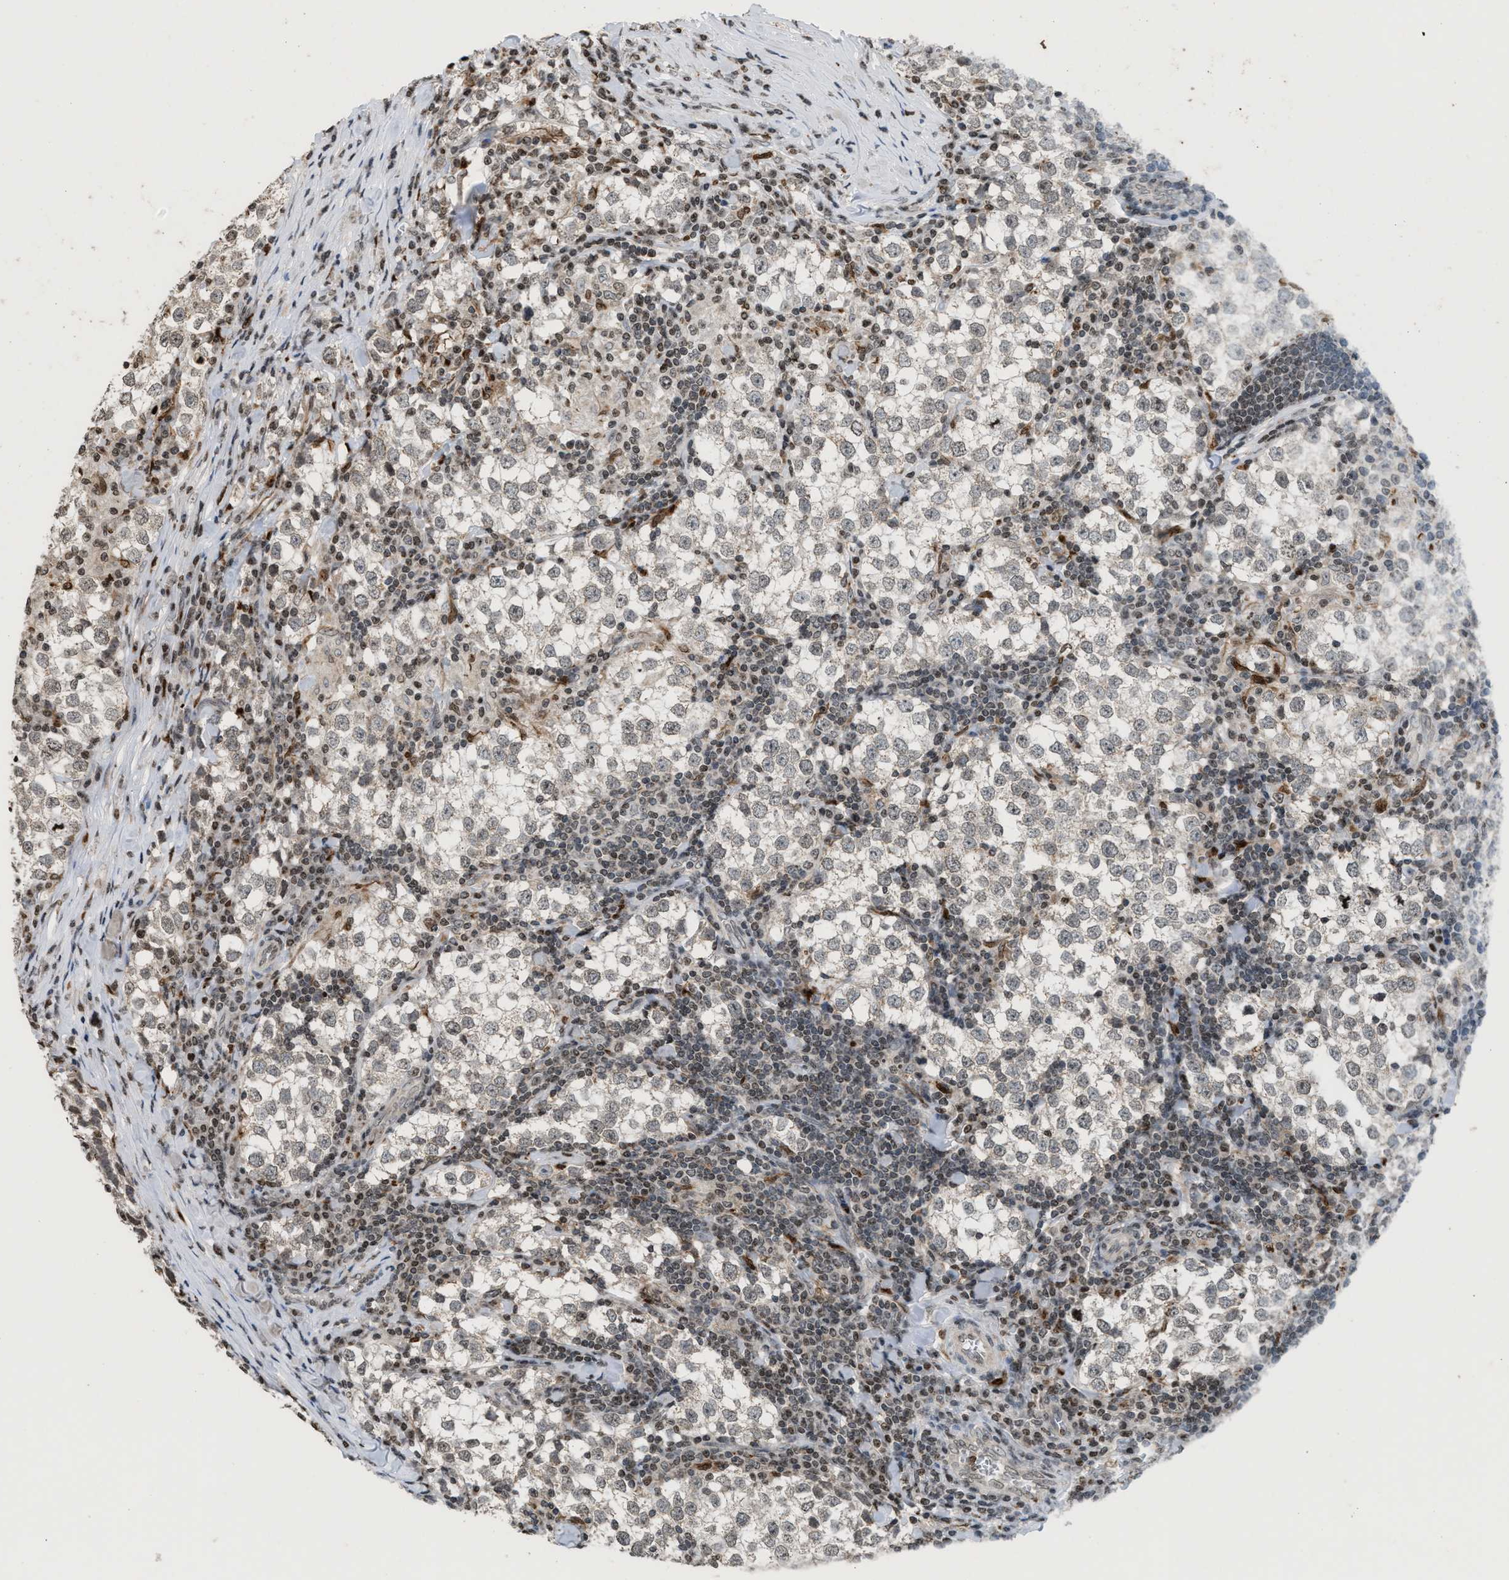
{"staining": {"intensity": "weak", "quantity": "<25%", "location": "nuclear"}, "tissue": "testis cancer", "cell_type": "Tumor cells", "image_type": "cancer", "snomed": [{"axis": "morphology", "description": "Seminoma, NOS"}, {"axis": "morphology", "description": "Carcinoma, Embryonal, NOS"}, {"axis": "topography", "description": "Testis"}], "caption": "Testis embryonal carcinoma was stained to show a protein in brown. There is no significant expression in tumor cells.", "gene": "PRUNE2", "patient": {"sex": "male", "age": 36}}